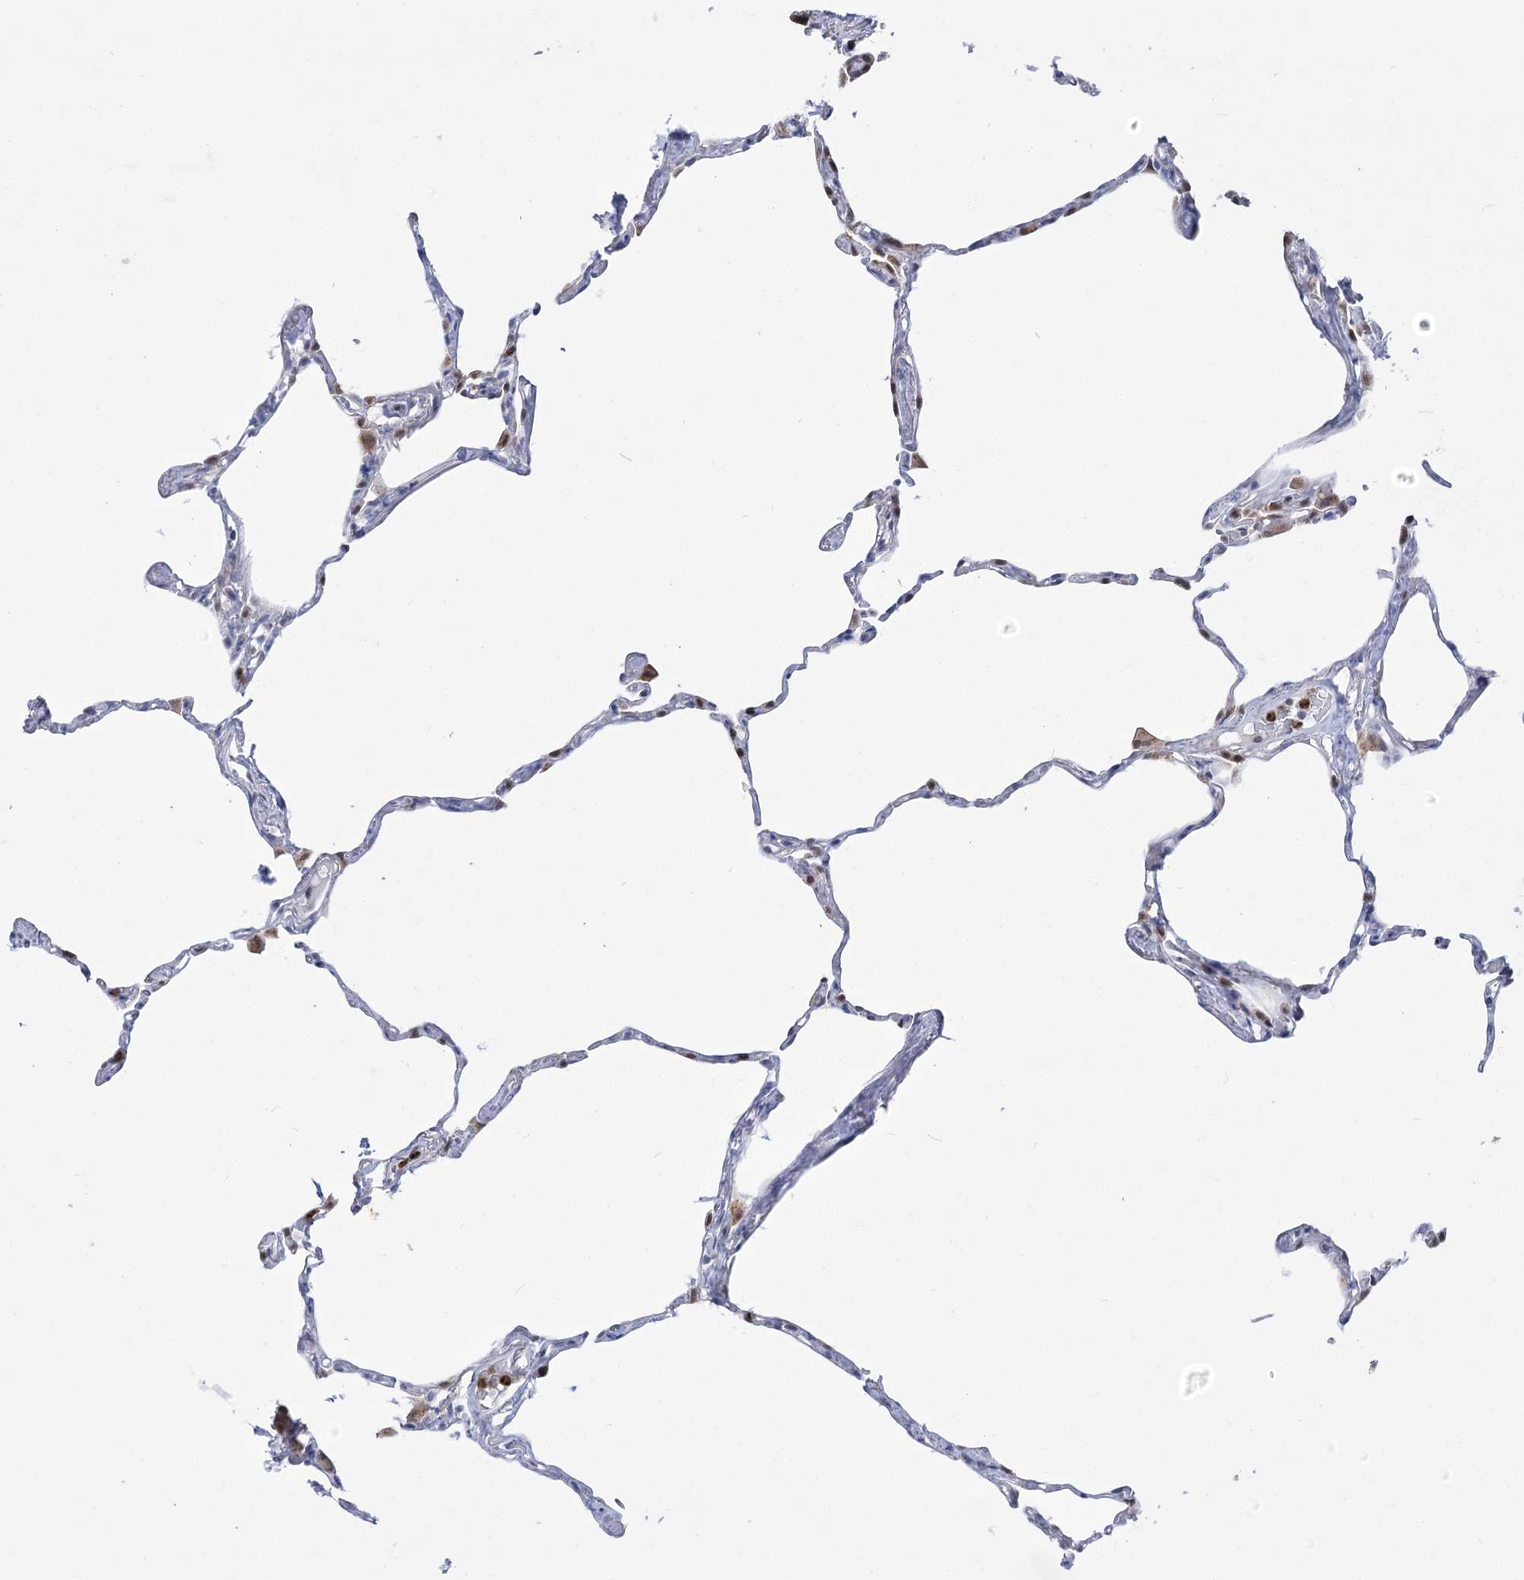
{"staining": {"intensity": "negative", "quantity": "none", "location": "none"}, "tissue": "lung", "cell_type": "Alveolar cells", "image_type": "normal", "snomed": [{"axis": "morphology", "description": "Normal tissue, NOS"}, {"axis": "topography", "description": "Lung"}], "caption": "High power microscopy image of an immunohistochemistry (IHC) histopathology image of normal lung, revealing no significant staining in alveolar cells.", "gene": "SIAE", "patient": {"sex": "male", "age": 65}}